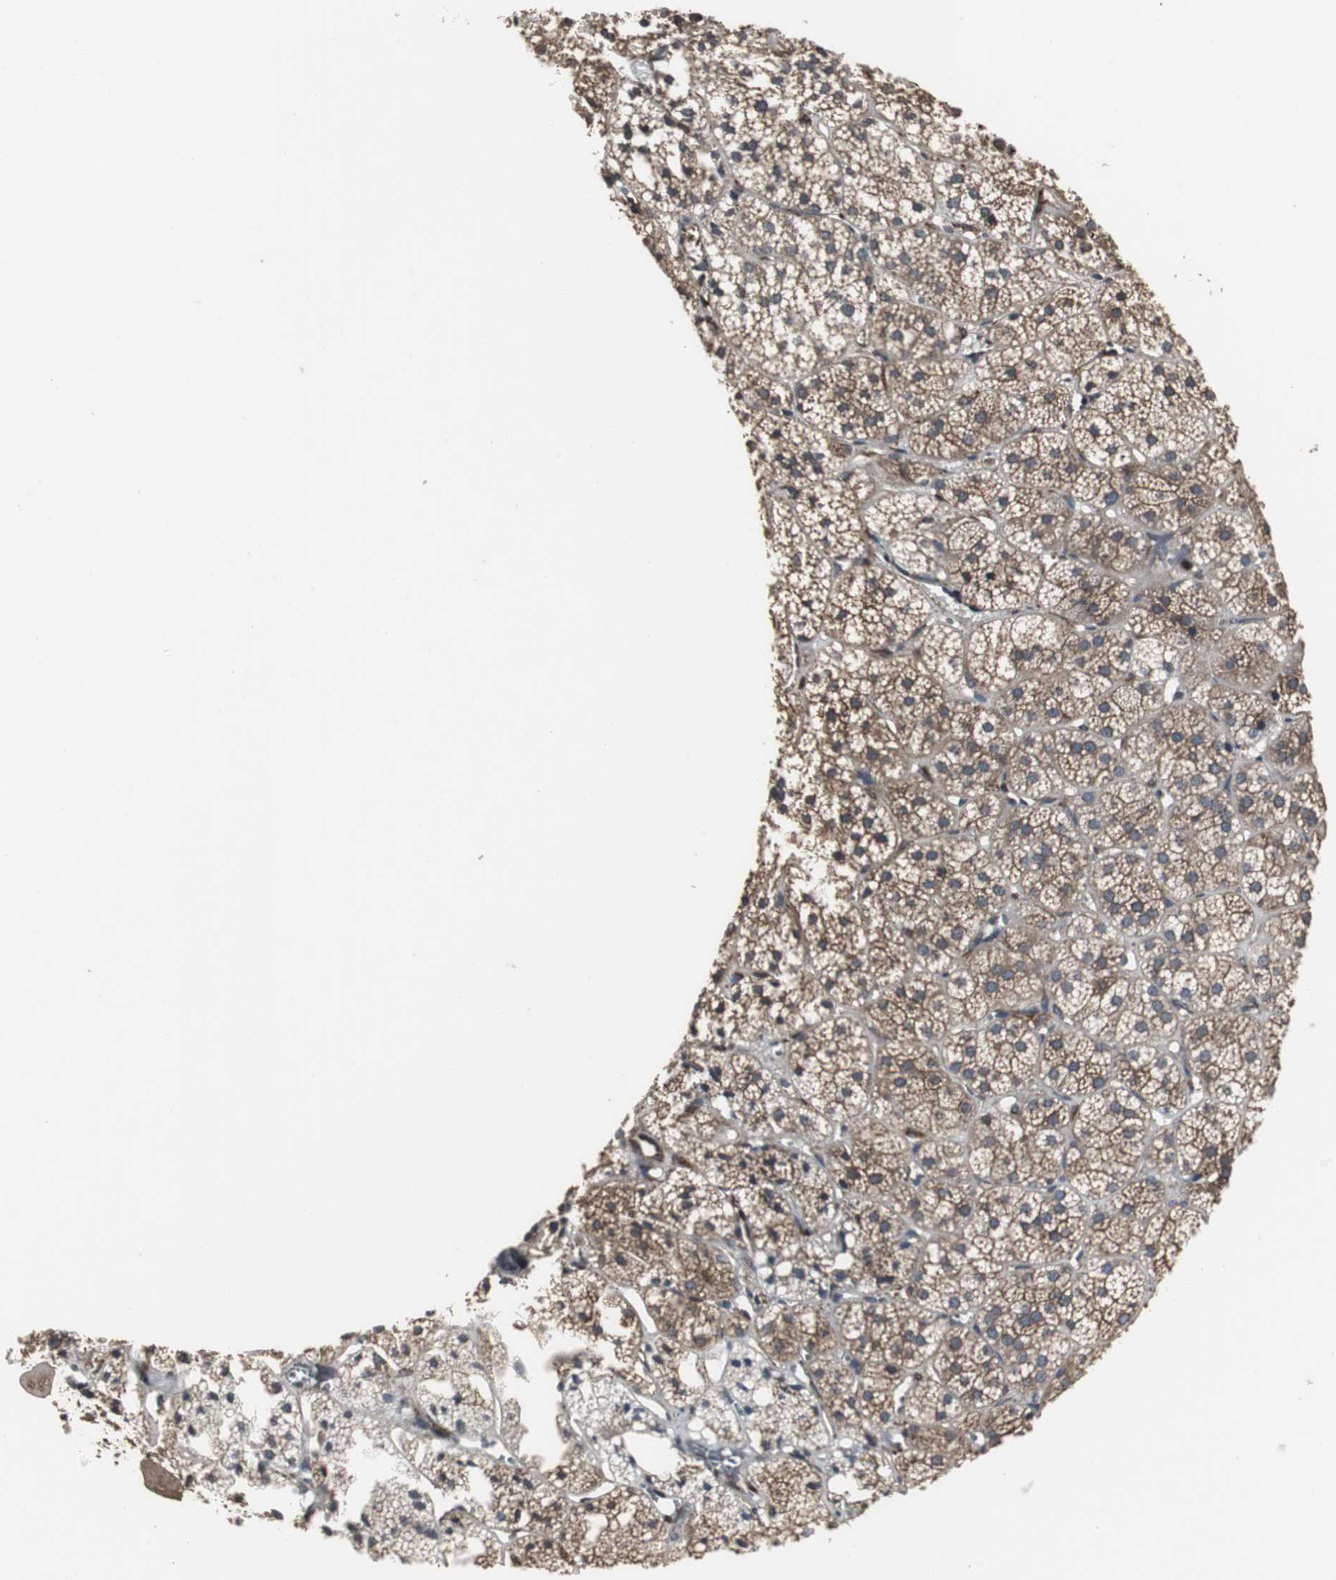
{"staining": {"intensity": "strong", "quantity": ">75%", "location": "cytoplasmic/membranous"}, "tissue": "adrenal gland", "cell_type": "Glandular cells", "image_type": "normal", "snomed": [{"axis": "morphology", "description": "Normal tissue, NOS"}, {"axis": "topography", "description": "Adrenal gland"}], "caption": "IHC photomicrograph of benign human adrenal gland stained for a protein (brown), which exhibits high levels of strong cytoplasmic/membranous positivity in approximately >75% of glandular cells.", "gene": "CALU", "patient": {"sex": "female", "age": 71}}